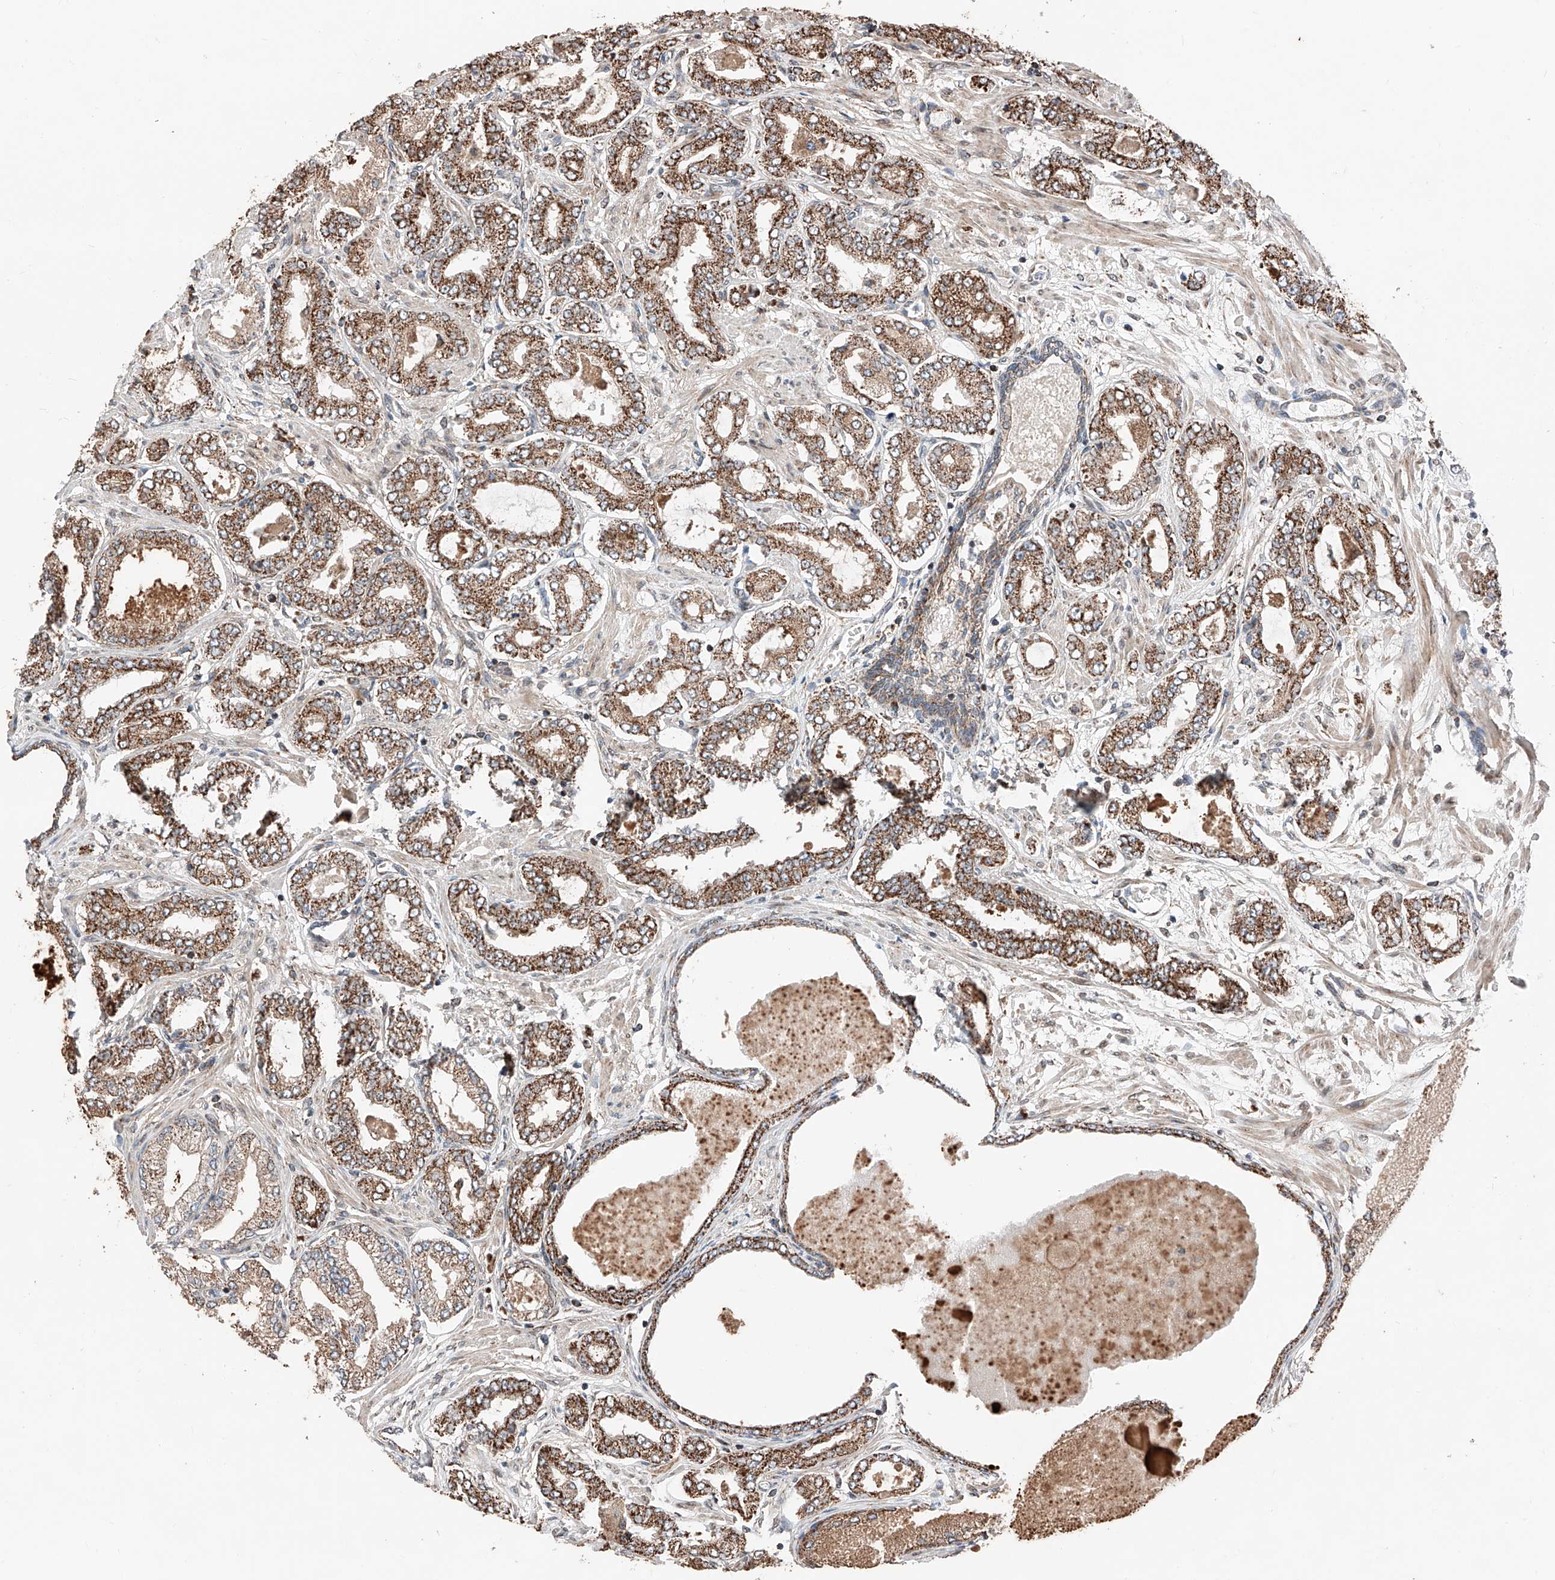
{"staining": {"intensity": "moderate", "quantity": ">75%", "location": "cytoplasmic/membranous"}, "tissue": "prostate cancer", "cell_type": "Tumor cells", "image_type": "cancer", "snomed": [{"axis": "morphology", "description": "Adenocarcinoma, Low grade"}, {"axis": "topography", "description": "Prostate"}], "caption": "Moderate cytoplasmic/membranous staining for a protein is seen in about >75% of tumor cells of prostate cancer (low-grade adenocarcinoma) using immunohistochemistry (IHC).", "gene": "ZSCAN29", "patient": {"sex": "male", "age": 63}}